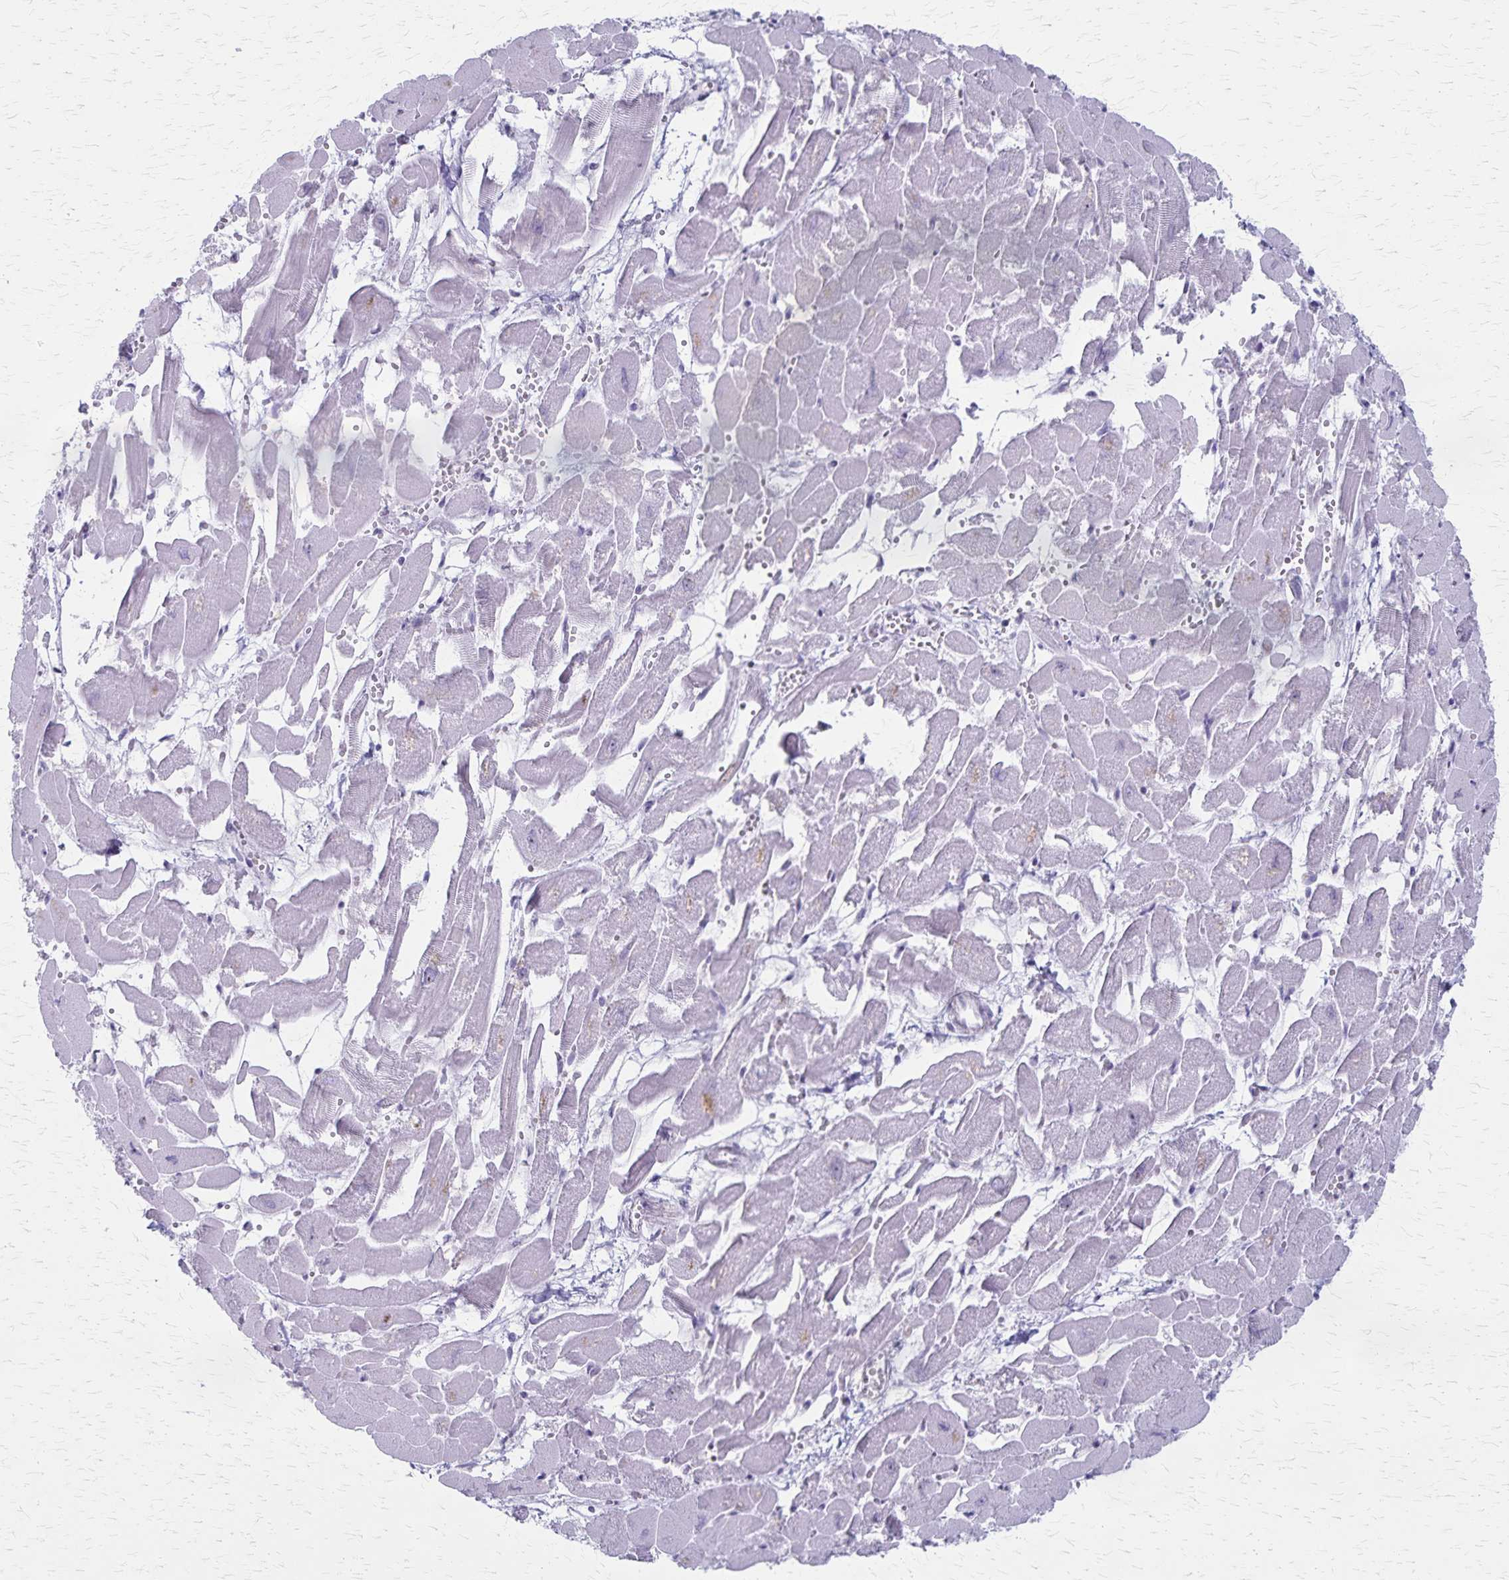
{"staining": {"intensity": "weak", "quantity": "<25%", "location": "nuclear"}, "tissue": "heart muscle", "cell_type": "Cardiomyocytes", "image_type": "normal", "snomed": [{"axis": "morphology", "description": "Normal tissue, NOS"}, {"axis": "topography", "description": "Heart"}], "caption": "This is an IHC histopathology image of benign human heart muscle. There is no expression in cardiomyocytes.", "gene": "DLK2", "patient": {"sex": "female", "age": 52}}